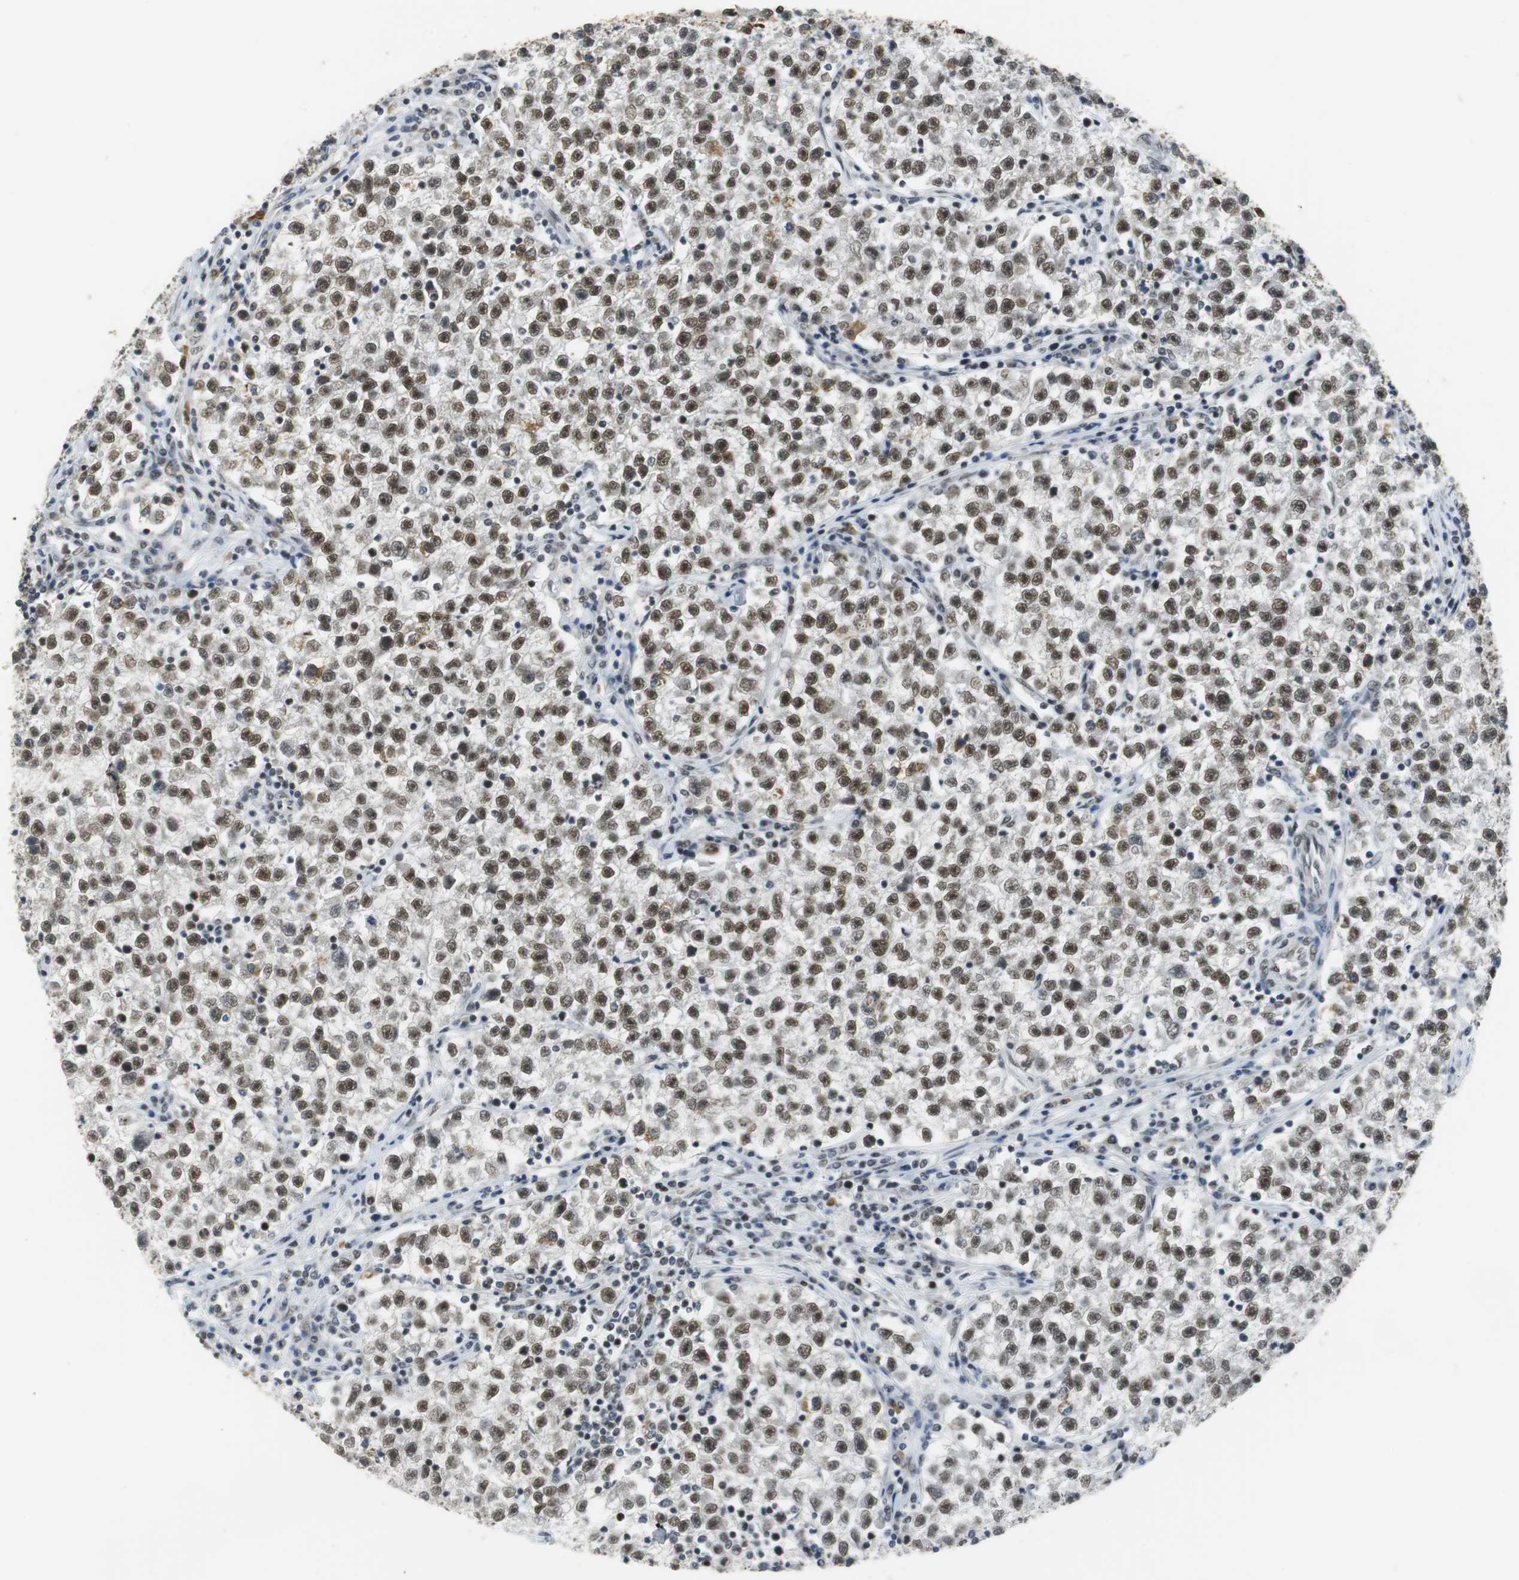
{"staining": {"intensity": "moderate", "quantity": ">75%", "location": "cytoplasmic/membranous,nuclear"}, "tissue": "testis cancer", "cell_type": "Tumor cells", "image_type": "cancer", "snomed": [{"axis": "morphology", "description": "Seminoma, NOS"}, {"axis": "topography", "description": "Testis"}], "caption": "Testis cancer stained with immunohistochemistry (IHC) demonstrates moderate cytoplasmic/membranous and nuclear positivity in approximately >75% of tumor cells.", "gene": "PRKDC", "patient": {"sex": "male", "age": 22}}